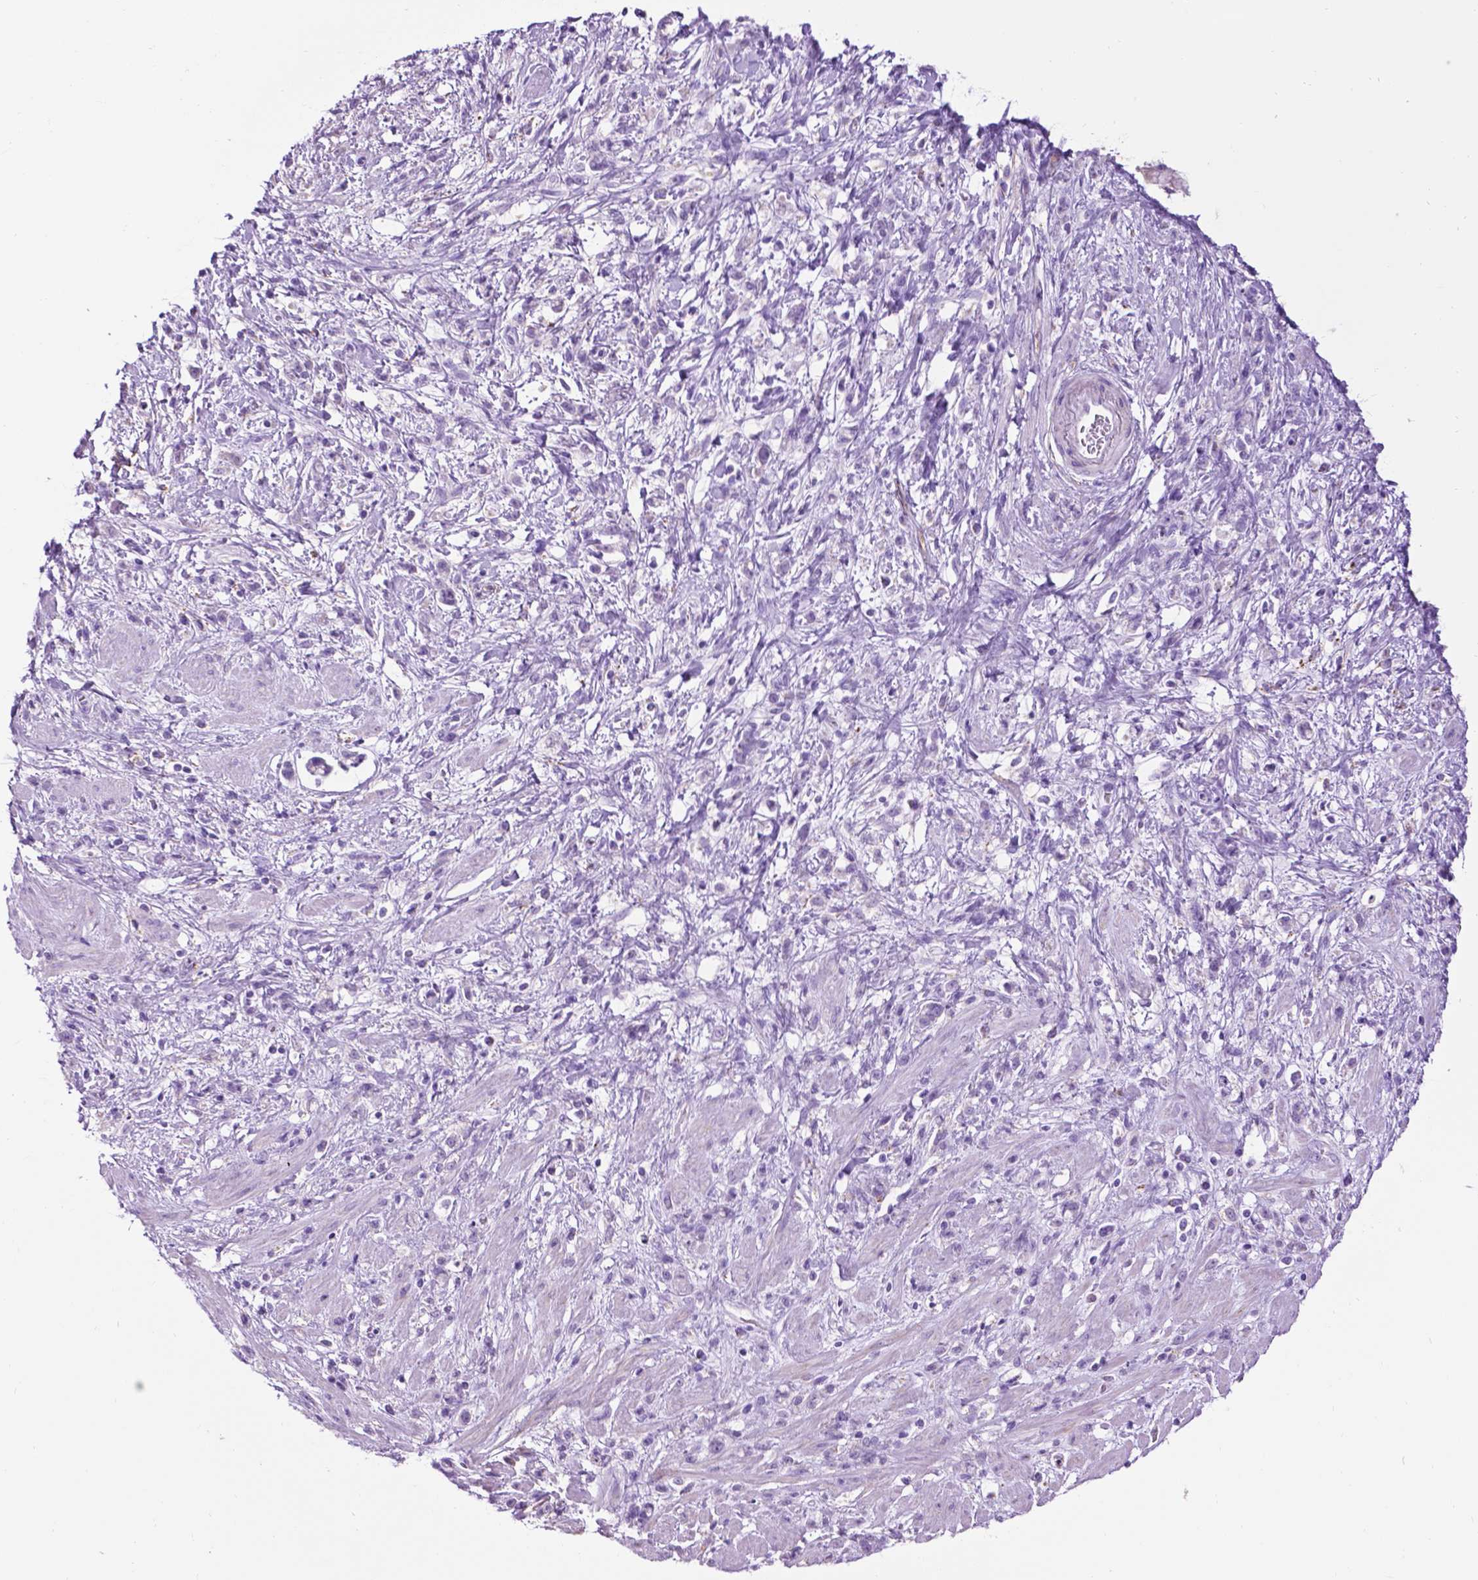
{"staining": {"intensity": "negative", "quantity": "none", "location": "none"}, "tissue": "stomach cancer", "cell_type": "Tumor cells", "image_type": "cancer", "snomed": [{"axis": "morphology", "description": "Adenocarcinoma, NOS"}, {"axis": "topography", "description": "Stomach"}], "caption": "High power microscopy photomicrograph of an immunohistochemistry micrograph of stomach cancer, revealing no significant positivity in tumor cells.", "gene": "TMEM132E", "patient": {"sex": "female", "age": 60}}